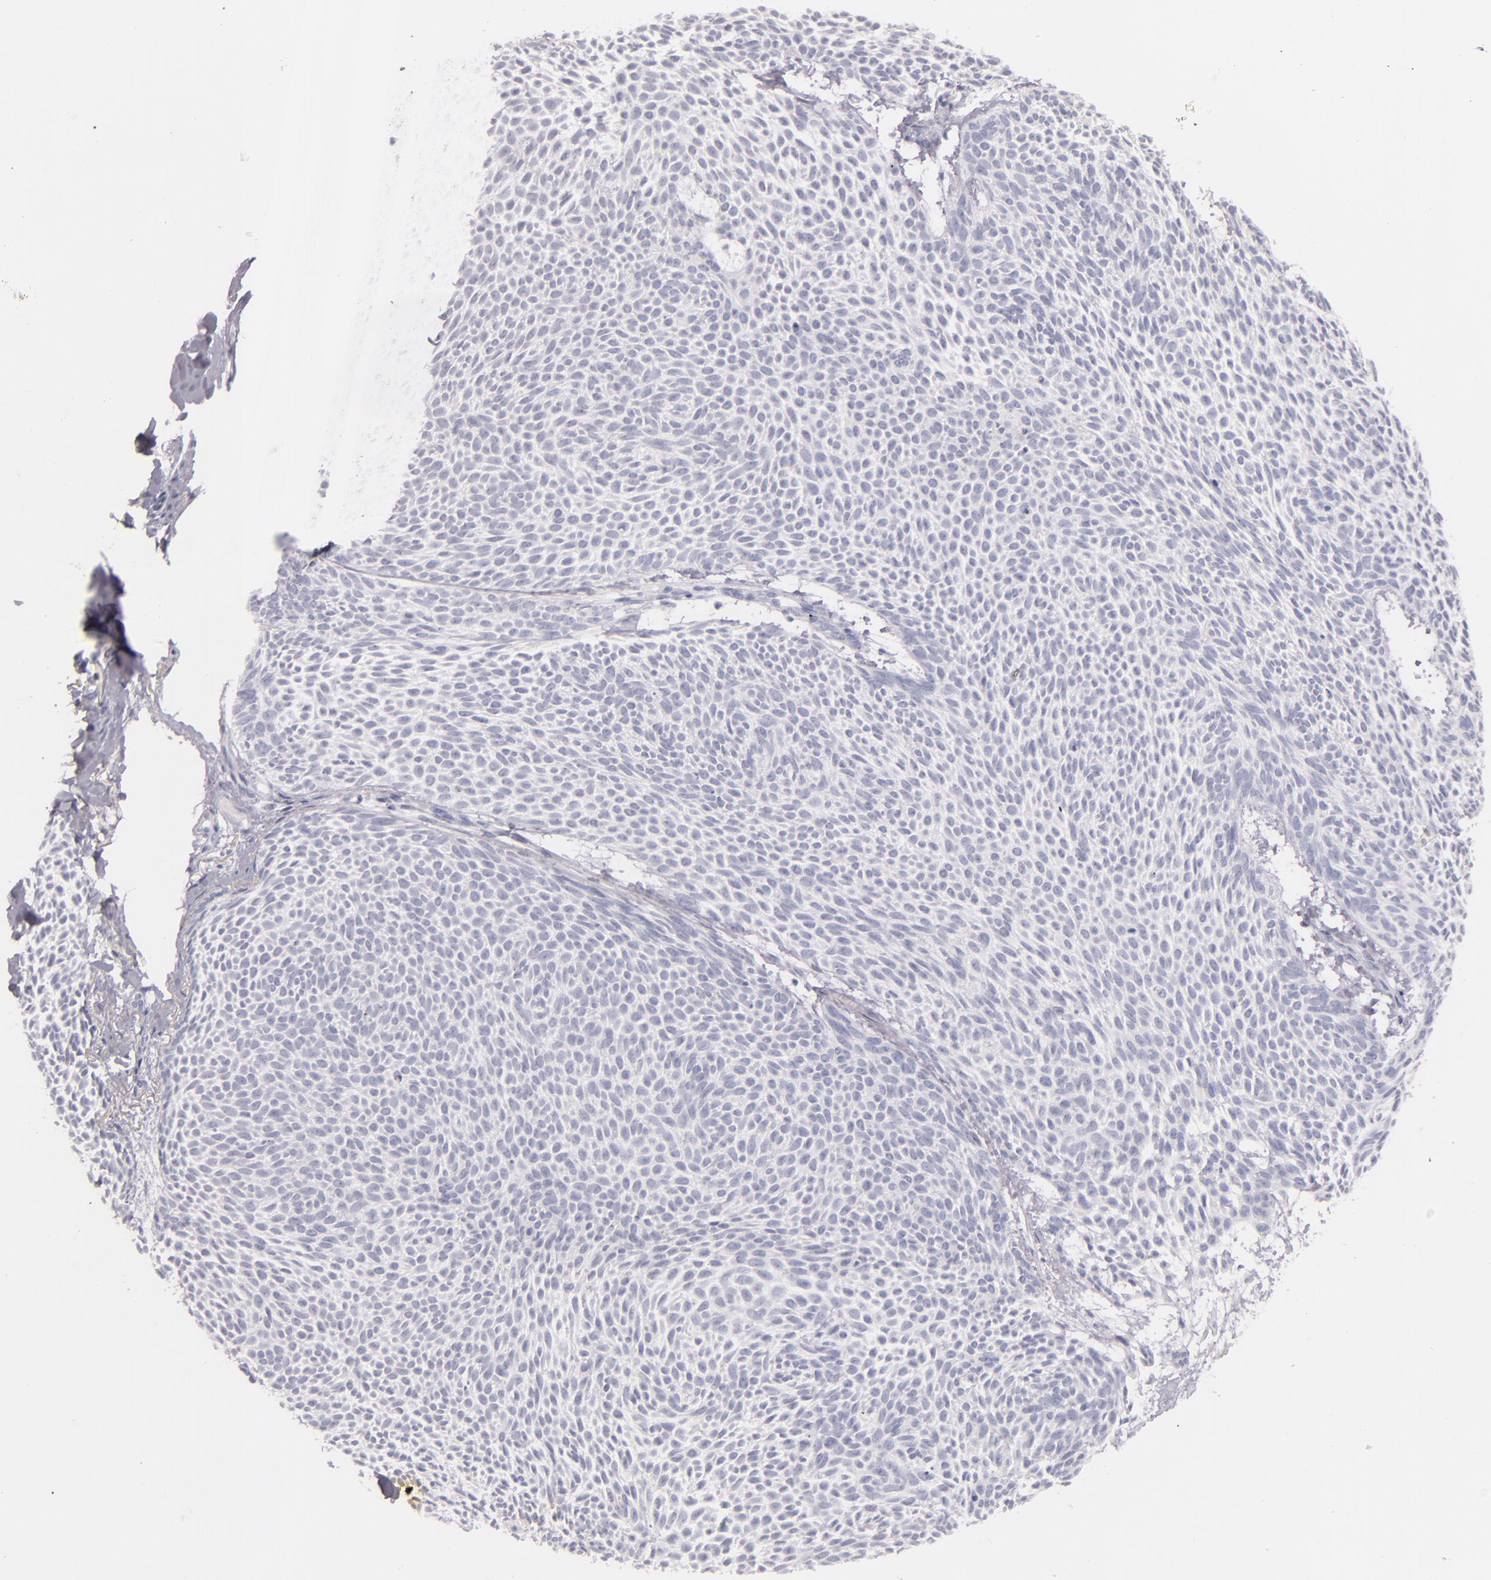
{"staining": {"intensity": "negative", "quantity": "none", "location": "none"}, "tissue": "skin cancer", "cell_type": "Tumor cells", "image_type": "cancer", "snomed": [{"axis": "morphology", "description": "Basal cell carcinoma"}, {"axis": "topography", "description": "Skin"}], "caption": "Tumor cells show no significant protein expression in skin basal cell carcinoma.", "gene": "FABP1", "patient": {"sex": "male", "age": 84}}